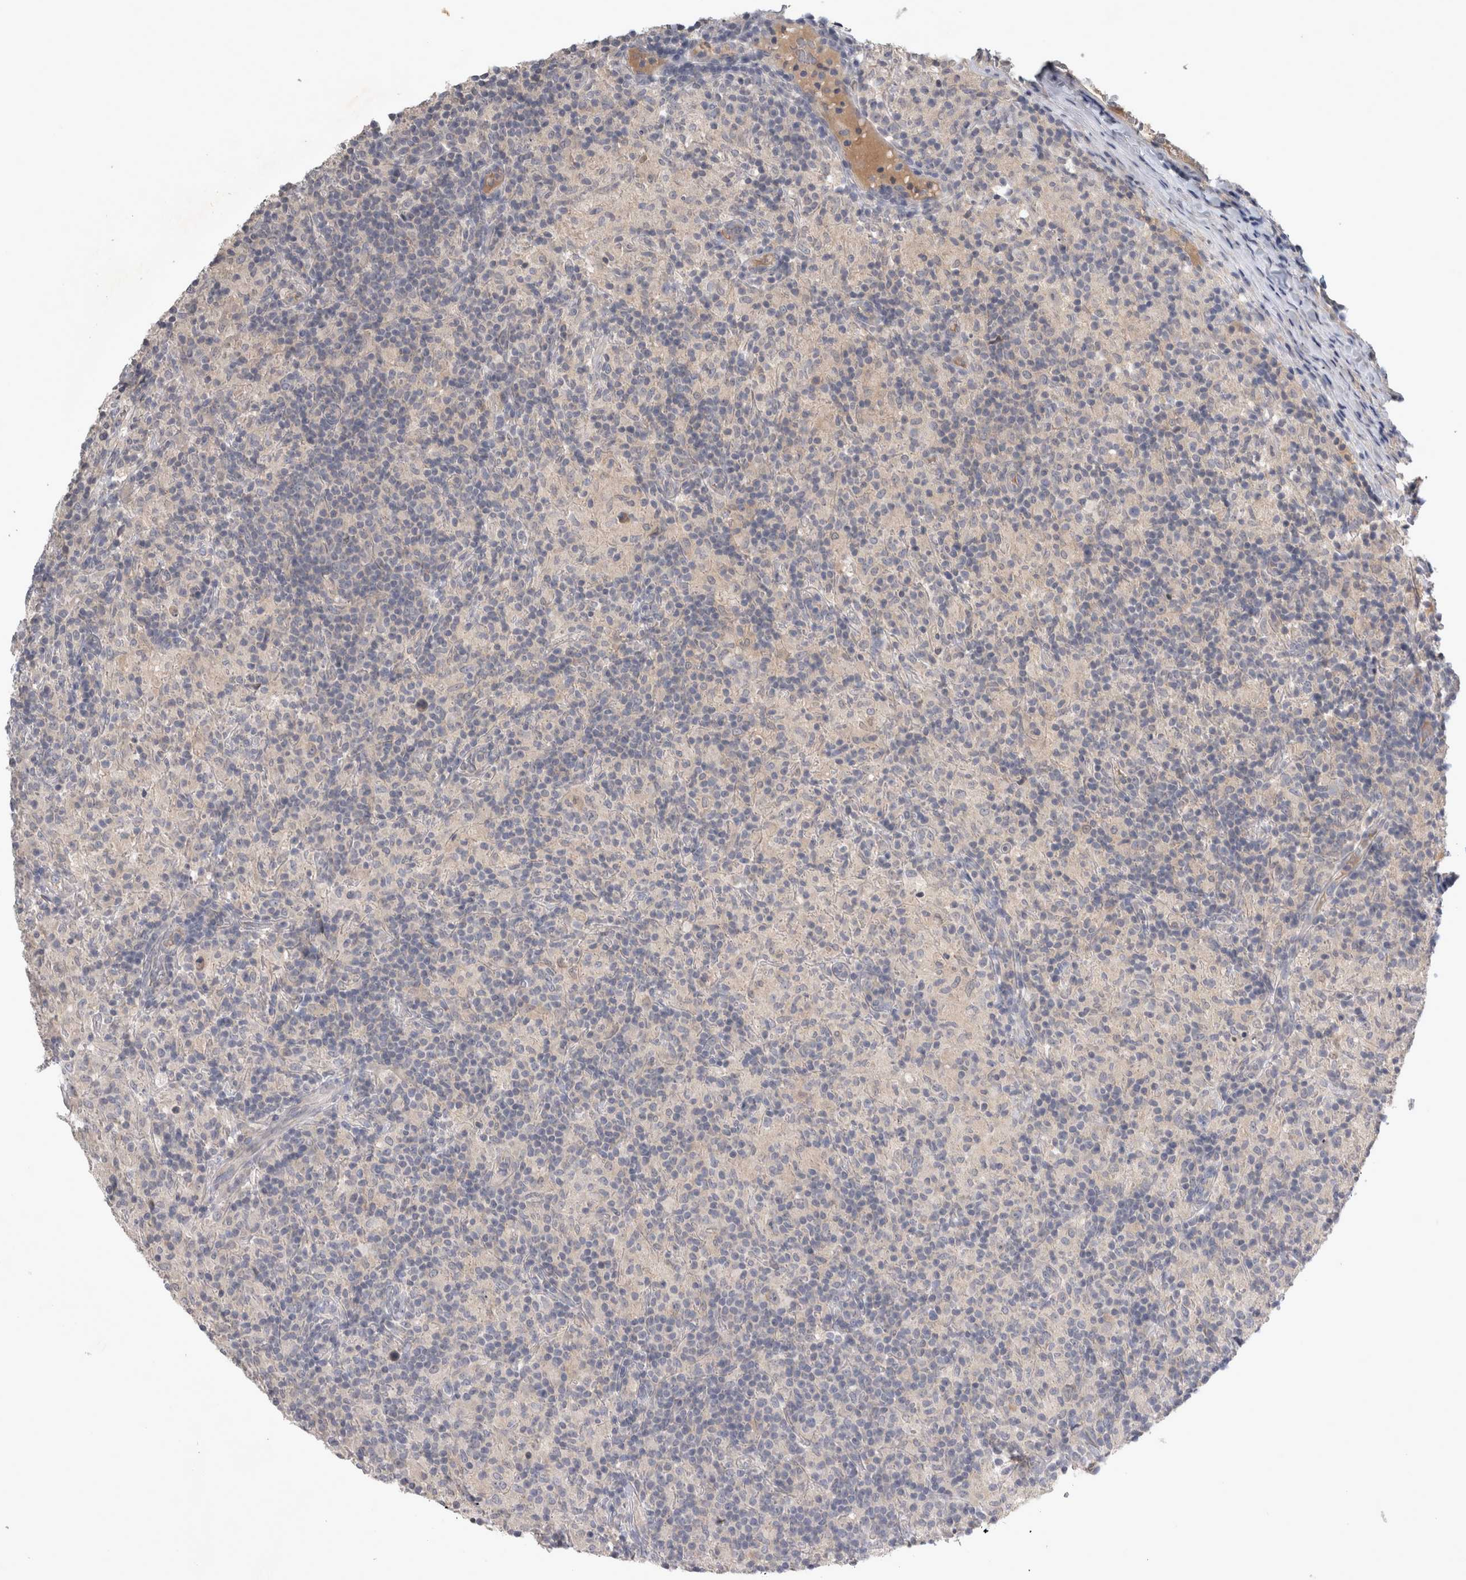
{"staining": {"intensity": "negative", "quantity": "none", "location": "none"}, "tissue": "lymphoma", "cell_type": "Tumor cells", "image_type": "cancer", "snomed": [{"axis": "morphology", "description": "Hodgkin's disease, NOS"}, {"axis": "topography", "description": "Lymph node"}], "caption": "The IHC histopathology image has no significant staining in tumor cells of Hodgkin's disease tissue.", "gene": "SLC22A11", "patient": {"sex": "male", "age": 70}}